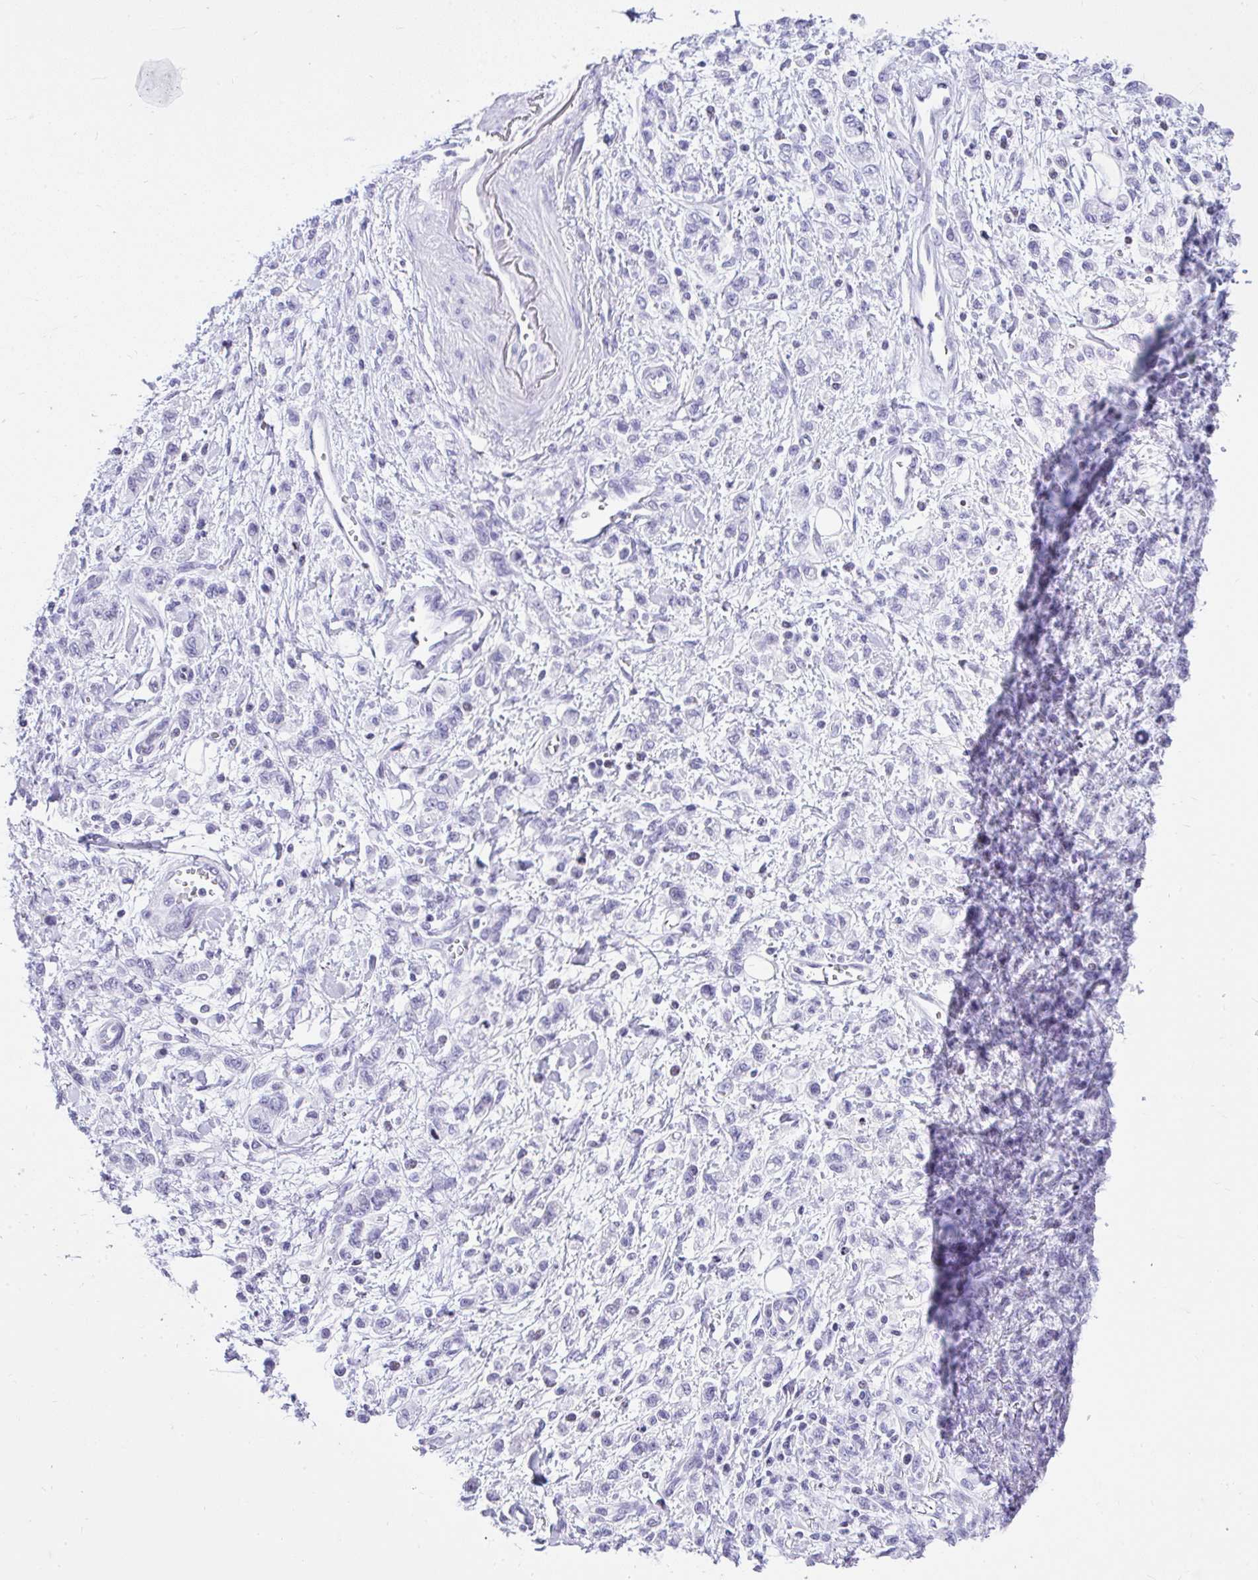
{"staining": {"intensity": "negative", "quantity": "none", "location": "none"}, "tissue": "stomach cancer", "cell_type": "Tumor cells", "image_type": "cancer", "snomed": [{"axis": "morphology", "description": "Adenocarcinoma, NOS"}, {"axis": "topography", "description": "Stomach"}], "caption": "Immunohistochemical staining of adenocarcinoma (stomach) demonstrates no significant positivity in tumor cells.", "gene": "KRT27", "patient": {"sex": "male", "age": 77}}